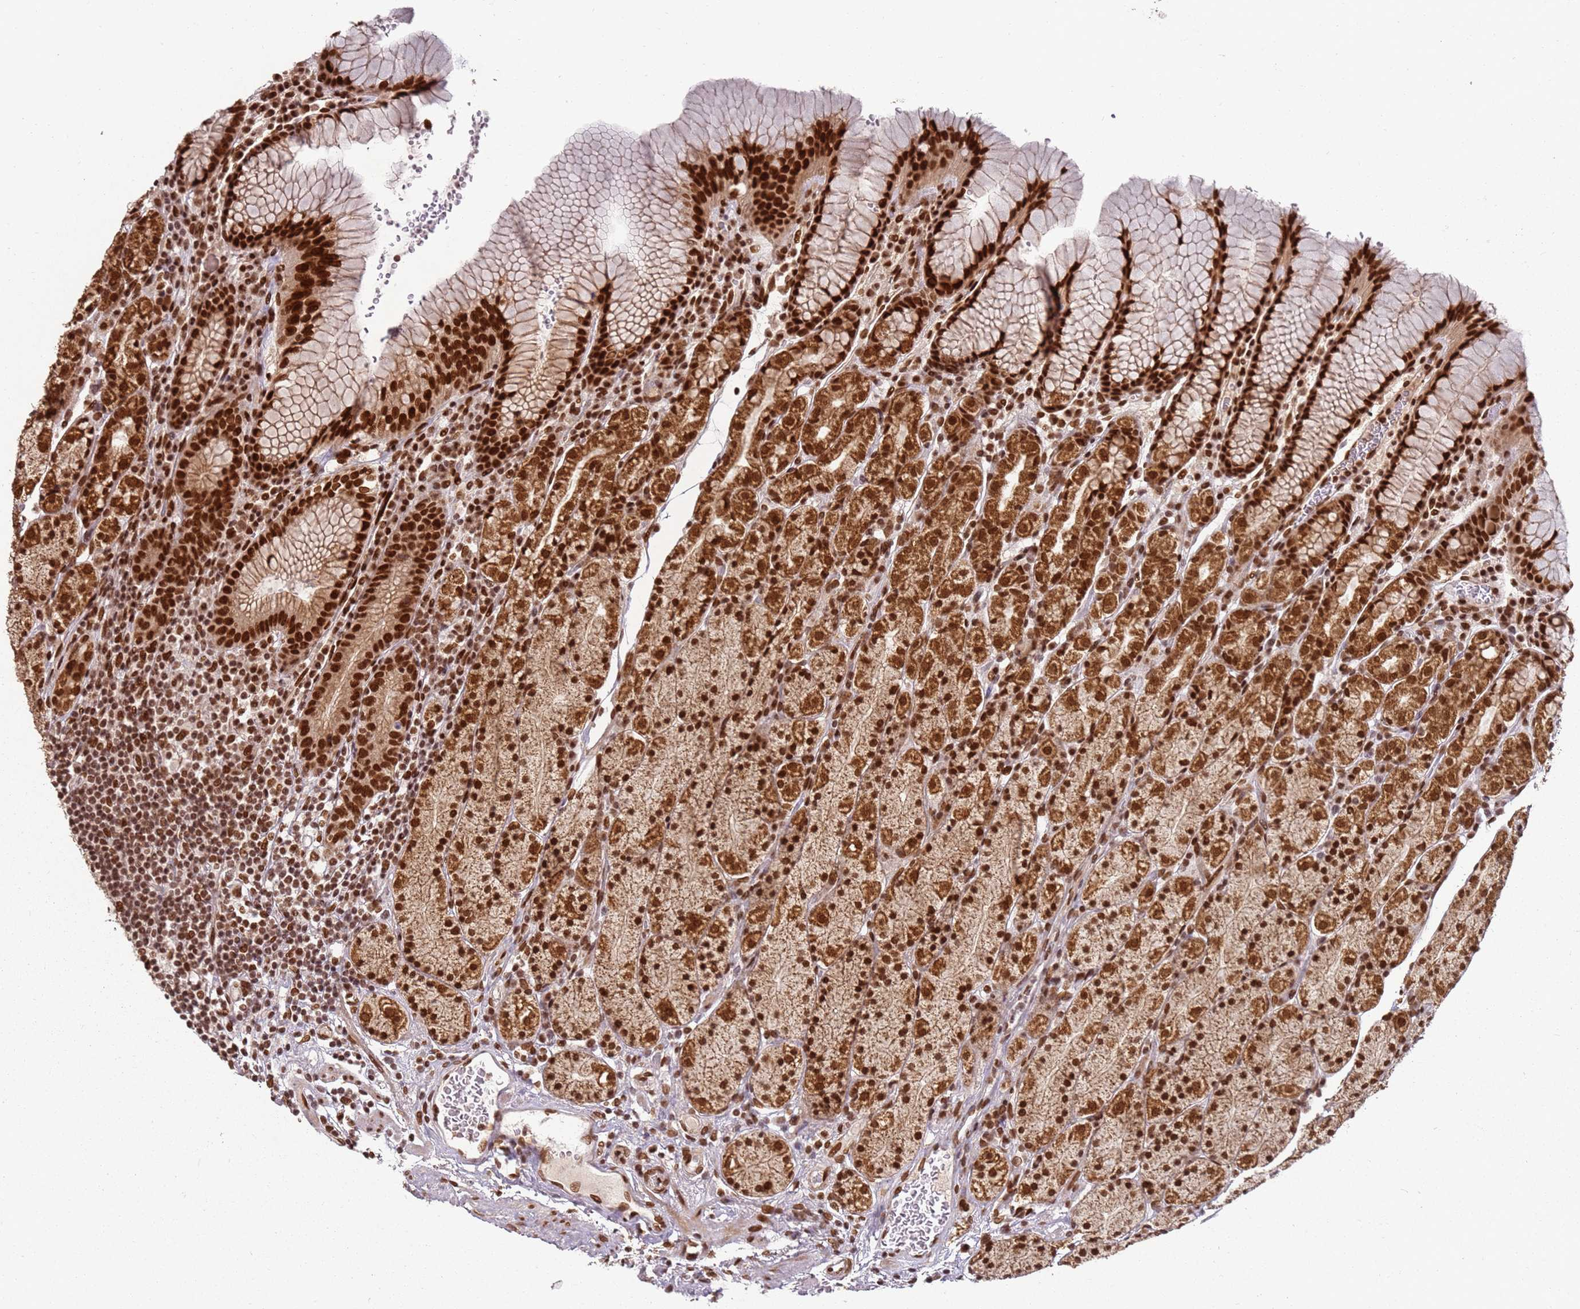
{"staining": {"intensity": "strong", "quantity": ">75%", "location": "cytoplasmic/membranous,nuclear"}, "tissue": "stomach", "cell_type": "Glandular cells", "image_type": "normal", "snomed": [{"axis": "morphology", "description": "Normal tissue, NOS"}, {"axis": "topography", "description": "Stomach, upper"}, {"axis": "topography", "description": "Stomach"}], "caption": "Protein expression analysis of normal human stomach reveals strong cytoplasmic/membranous,nuclear expression in approximately >75% of glandular cells.", "gene": "TENT4A", "patient": {"sex": "male", "age": 62}}